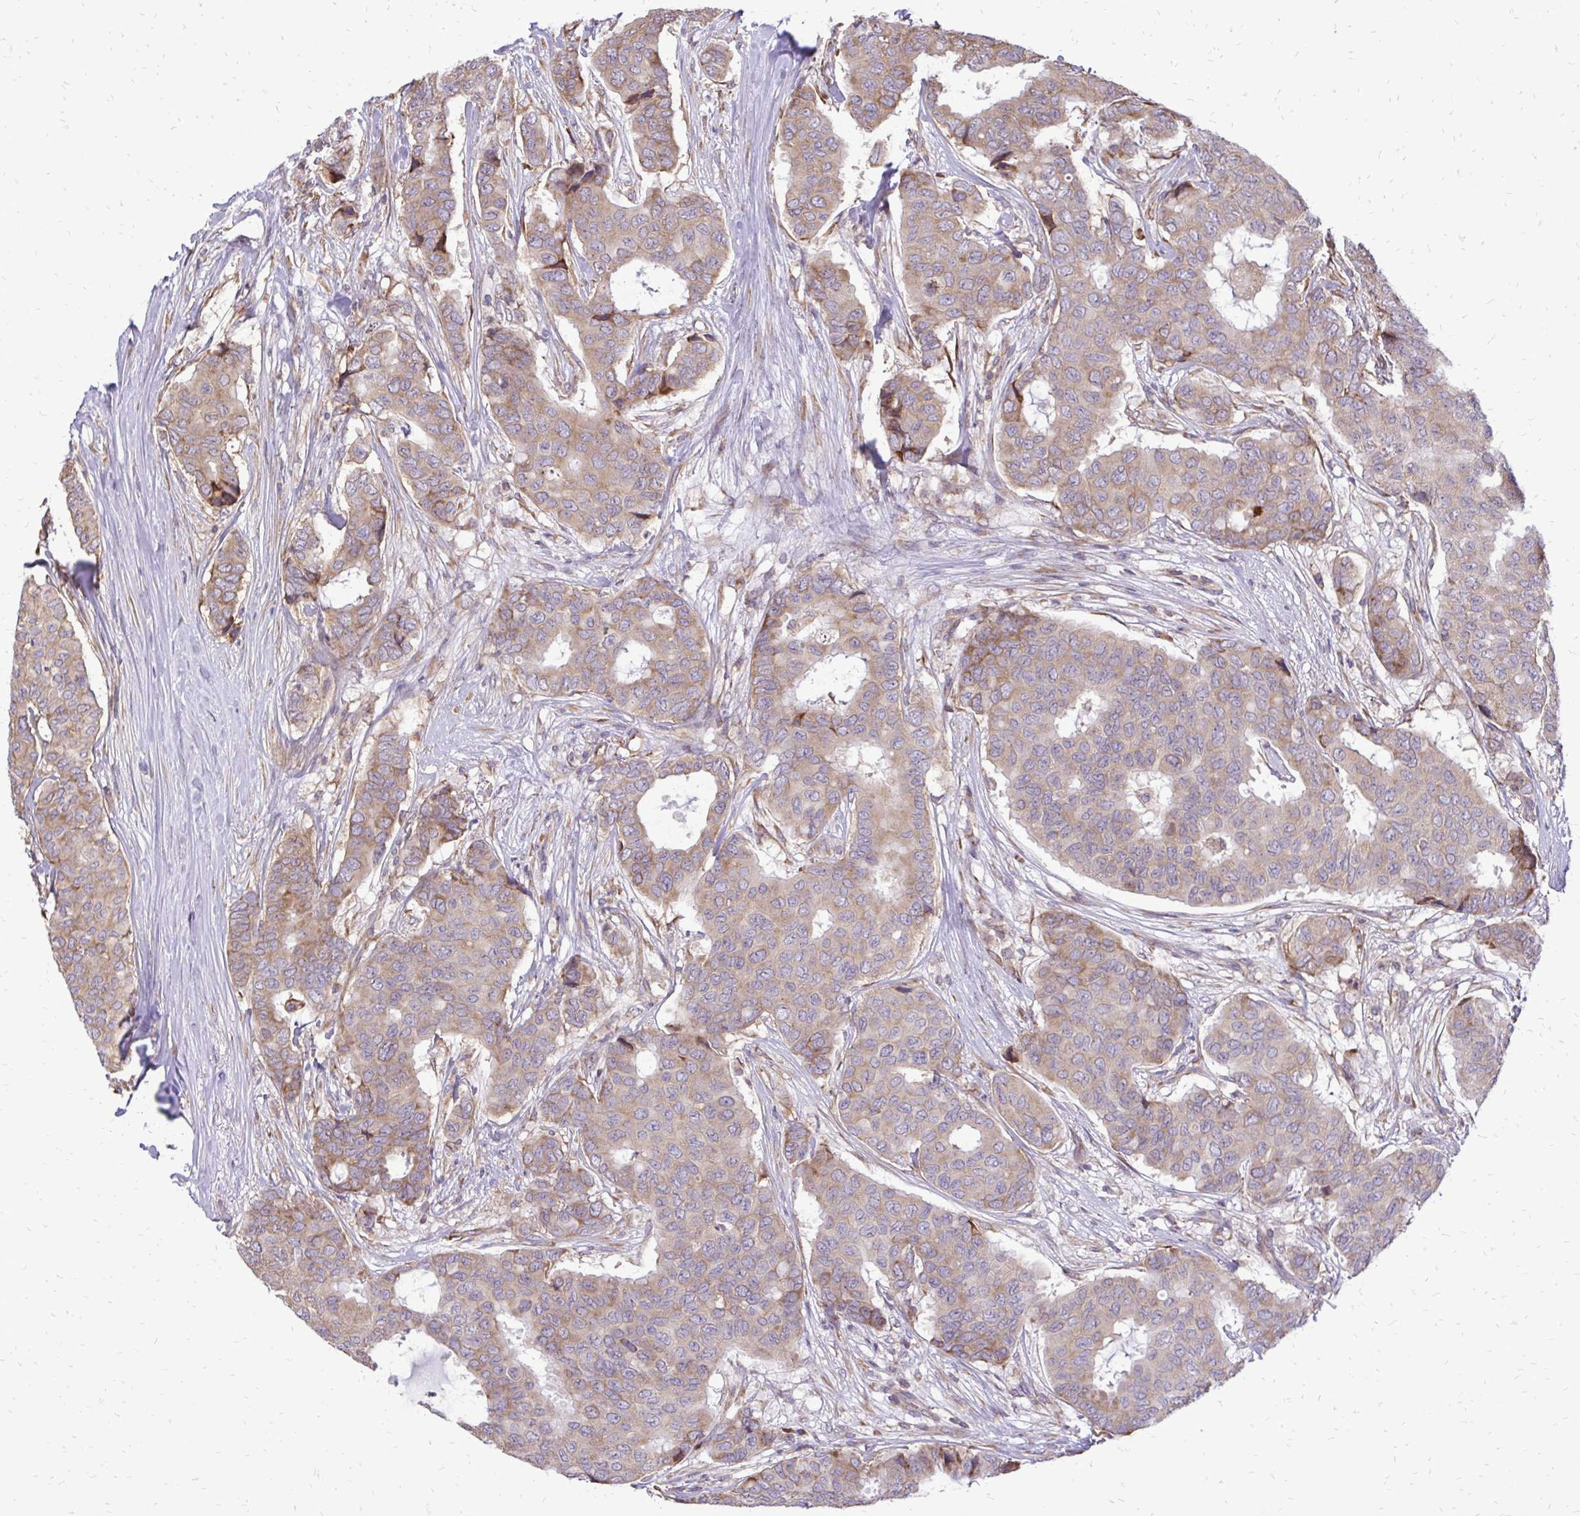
{"staining": {"intensity": "weak", "quantity": "25%-75%", "location": "cytoplasmic/membranous"}, "tissue": "breast cancer", "cell_type": "Tumor cells", "image_type": "cancer", "snomed": [{"axis": "morphology", "description": "Duct carcinoma"}, {"axis": "topography", "description": "Breast"}], "caption": "Weak cytoplasmic/membranous protein positivity is appreciated in approximately 25%-75% of tumor cells in breast cancer (intraductal carcinoma). Immunohistochemistry stains the protein in brown and the nuclei are stained blue.", "gene": "RPS3", "patient": {"sex": "female", "age": 75}}